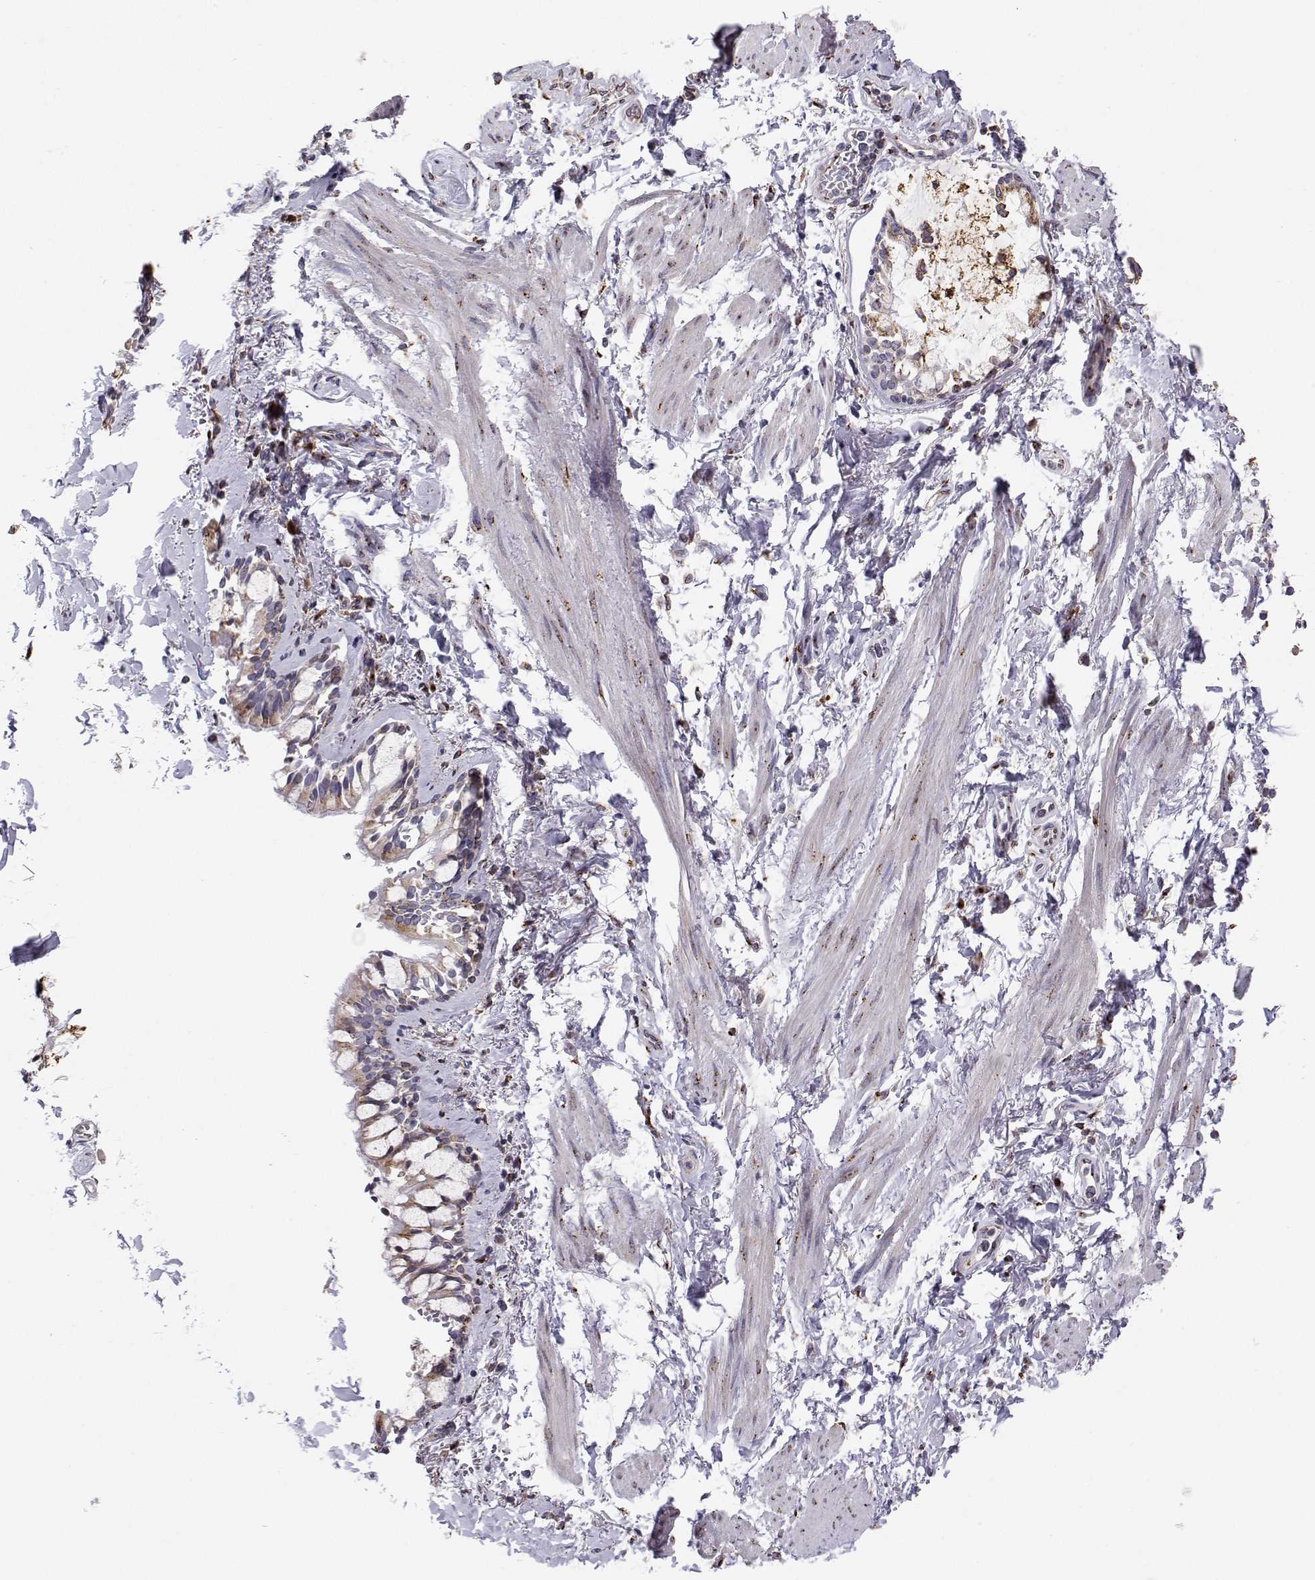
{"staining": {"intensity": "moderate", "quantity": "25%-75%", "location": "cytoplasmic/membranous"}, "tissue": "soft tissue", "cell_type": "Chondrocytes", "image_type": "normal", "snomed": [{"axis": "morphology", "description": "Normal tissue, NOS"}, {"axis": "topography", "description": "Cartilage tissue"}, {"axis": "topography", "description": "Bronchus"}, {"axis": "topography", "description": "Peripheral nerve tissue"}], "caption": "Protein staining of benign soft tissue exhibits moderate cytoplasmic/membranous staining in approximately 25%-75% of chondrocytes.", "gene": "STARD13", "patient": {"sex": "male", "age": 67}}